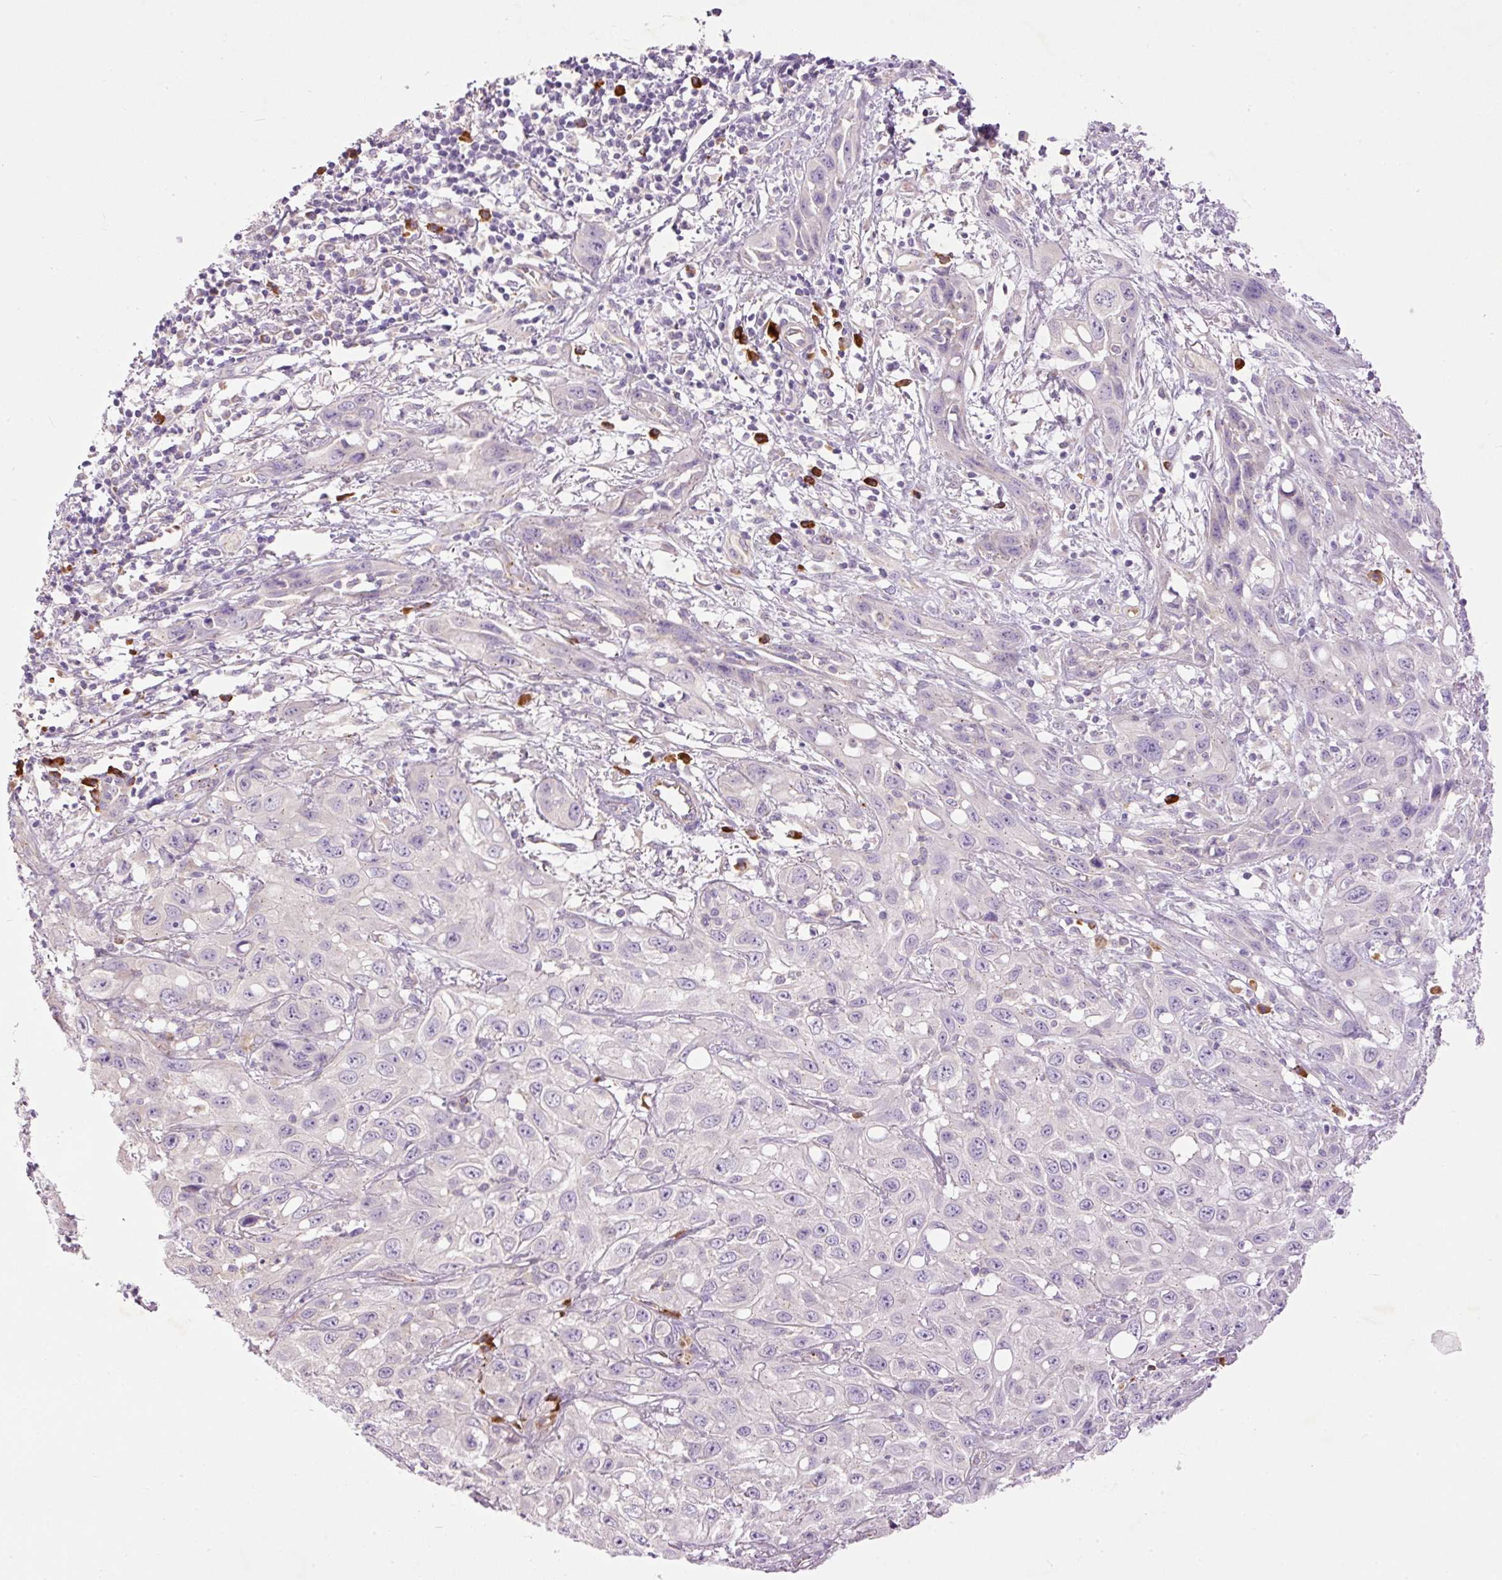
{"staining": {"intensity": "negative", "quantity": "none", "location": "none"}, "tissue": "skin cancer", "cell_type": "Tumor cells", "image_type": "cancer", "snomed": [{"axis": "morphology", "description": "Squamous cell carcinoma, NOS"}, {"axis": "topography", "description": "Skin"}, {"axis": "topography", "description": "Vulva"}], "caption": "This histopathology image is of squamous cell carcinoma (skin) stained with IHC to label a protein in brown with the nuclei are counter-stained blue. There is no staining in tumor cells.", "gene": "PNPLA5", "patient": {"sex": "female", "age": 71}}